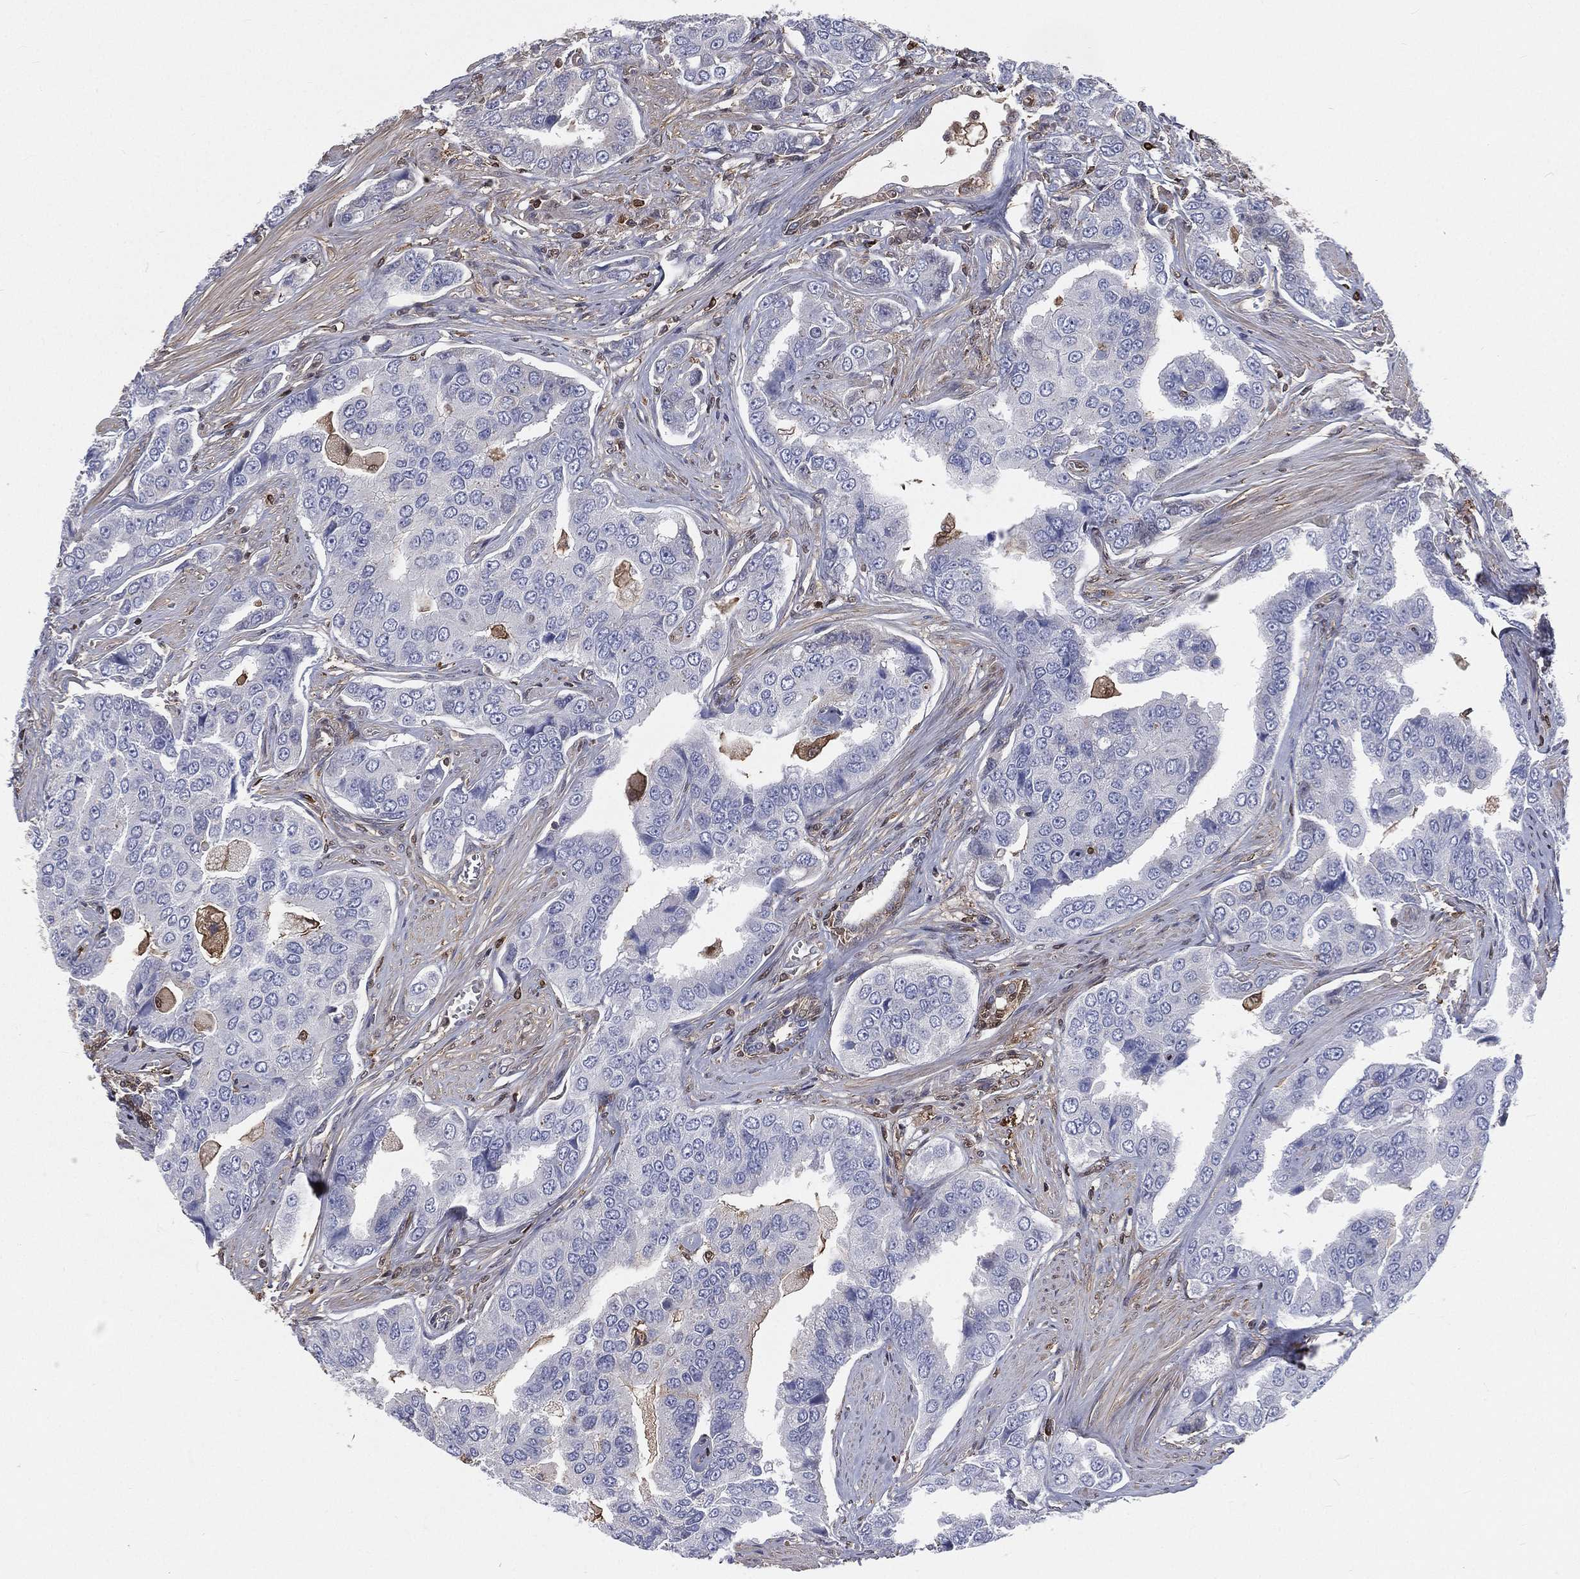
{"staining": {"intensity": "negative", "quantity": "none", "location": "none"}, "tissue": "prostate cancer", "cell_type": "Tumor cells", "image_type": "cancer", "snomed": [{"axis": "morphology", "description": "Adenocarcinoma, NOS"}, {"axis": "topography", "description": "Prostate and seminal vesicle, NOS"}, {"axis": "topography", "description": "Prostate"}], "caption": "Tumor cells show no significant protein positivity in prostate adenocarcinoma.", "gene": "TBC1D2", "patient": {"sex": "male", "age": 69}}